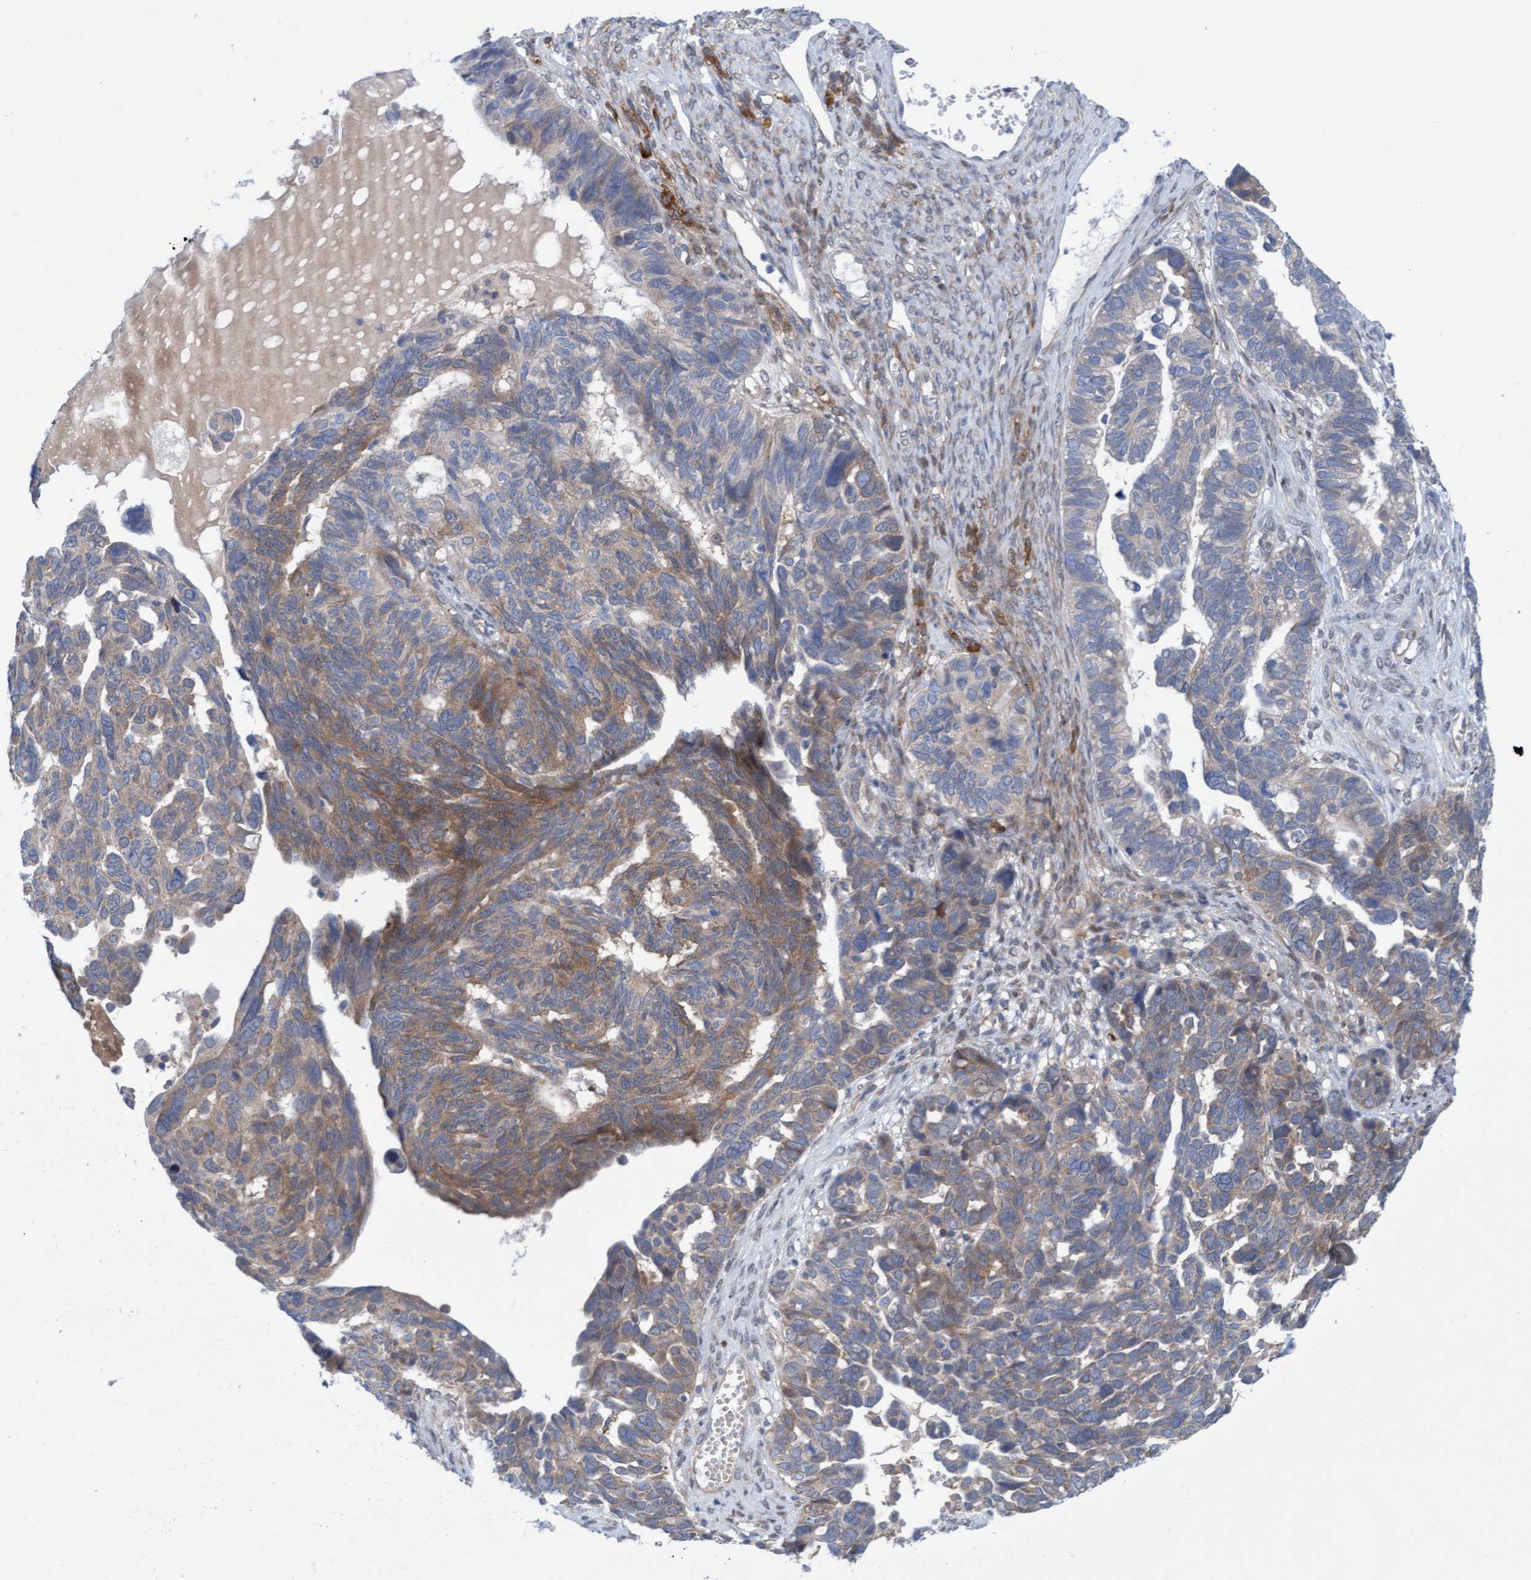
{"staining": {"intensity": "moderate", "quantity": "25%-75%", "location": "cytoplasmic/membranous"}, "tissue": "ovarian cancer", "cell_type": "Tumor cells", "image_type": "cancer", "snomed": [{"axis": "morphology", "description": "Cystadenocarcinoma, serous, NOS"}, {"axis": "topography", "description": "Ovary"}], "caption": "A brown stain highlights moderate cytoplasmic/membranous positivity of a protein in ovarian cancer (serous cystadenocarcinoma) tumor cells. Immunohistochemistry (ihc) stains the protein in brown and the nuclei are stained blue.", "gene": "KLHL25", "patient": {"sex": "female", "age": 79}}